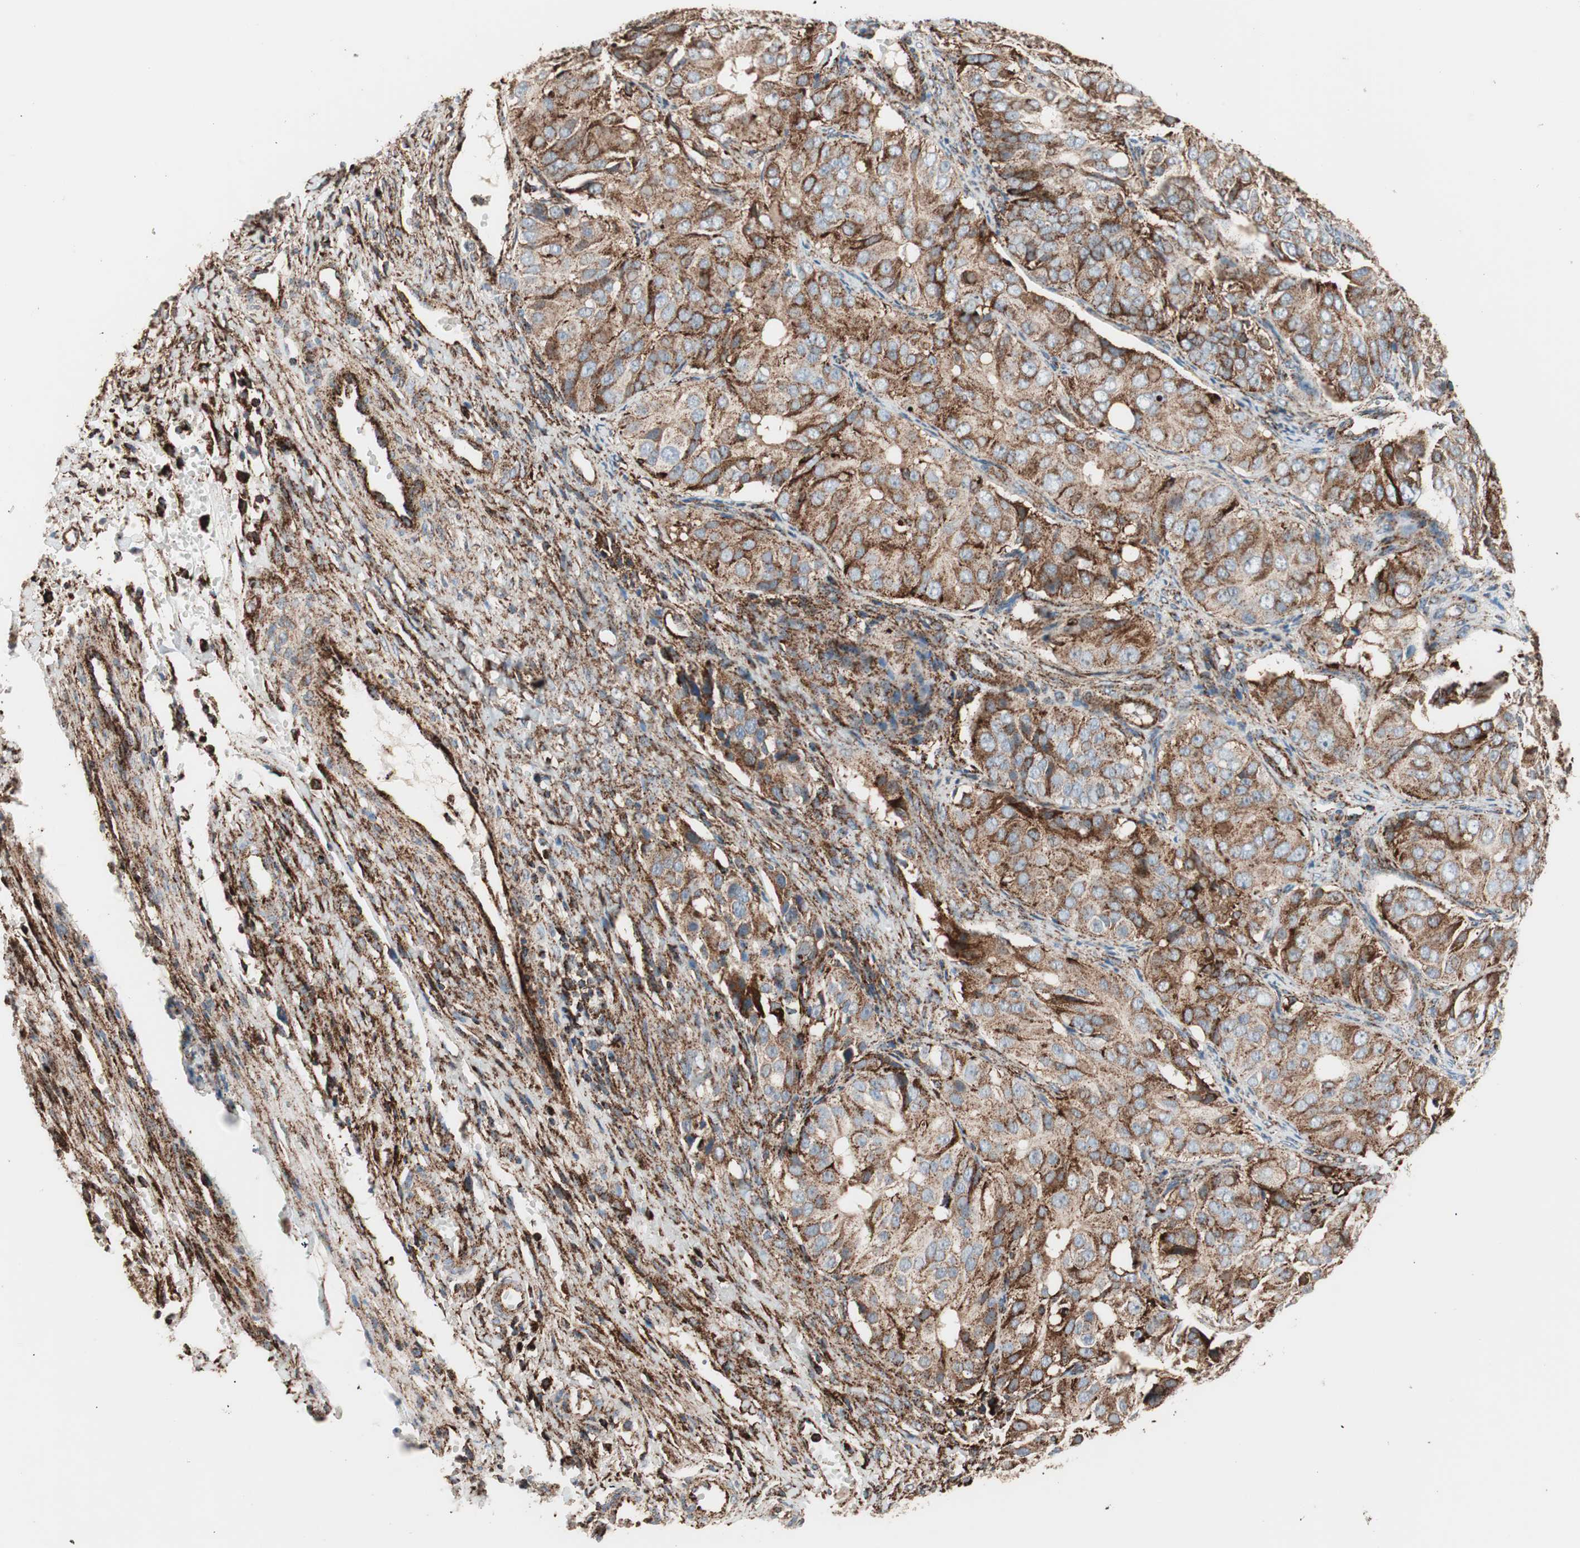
{"staining": {"intensity": "strong", "quantity": ">75%", "location": "cytoplasmic/membranous"}, "tissue": "ovarian cancer", "cell_type": "Tumor cells", "image_type": "cancer", "snomed": [{"axis": "morphology", "description": "Carcinoma, endometroid"}, {"axis": "topography", "description": "Ovary"}], "caption": "The photomicrograph exhibits staining of ovarian endometroid carcinoma, revealing strong cytoplasmic/membranous protein expression (brown color) within tumor cells.", "gene": "LAMP1", "patient": {"sex": "female", "age": 51}}